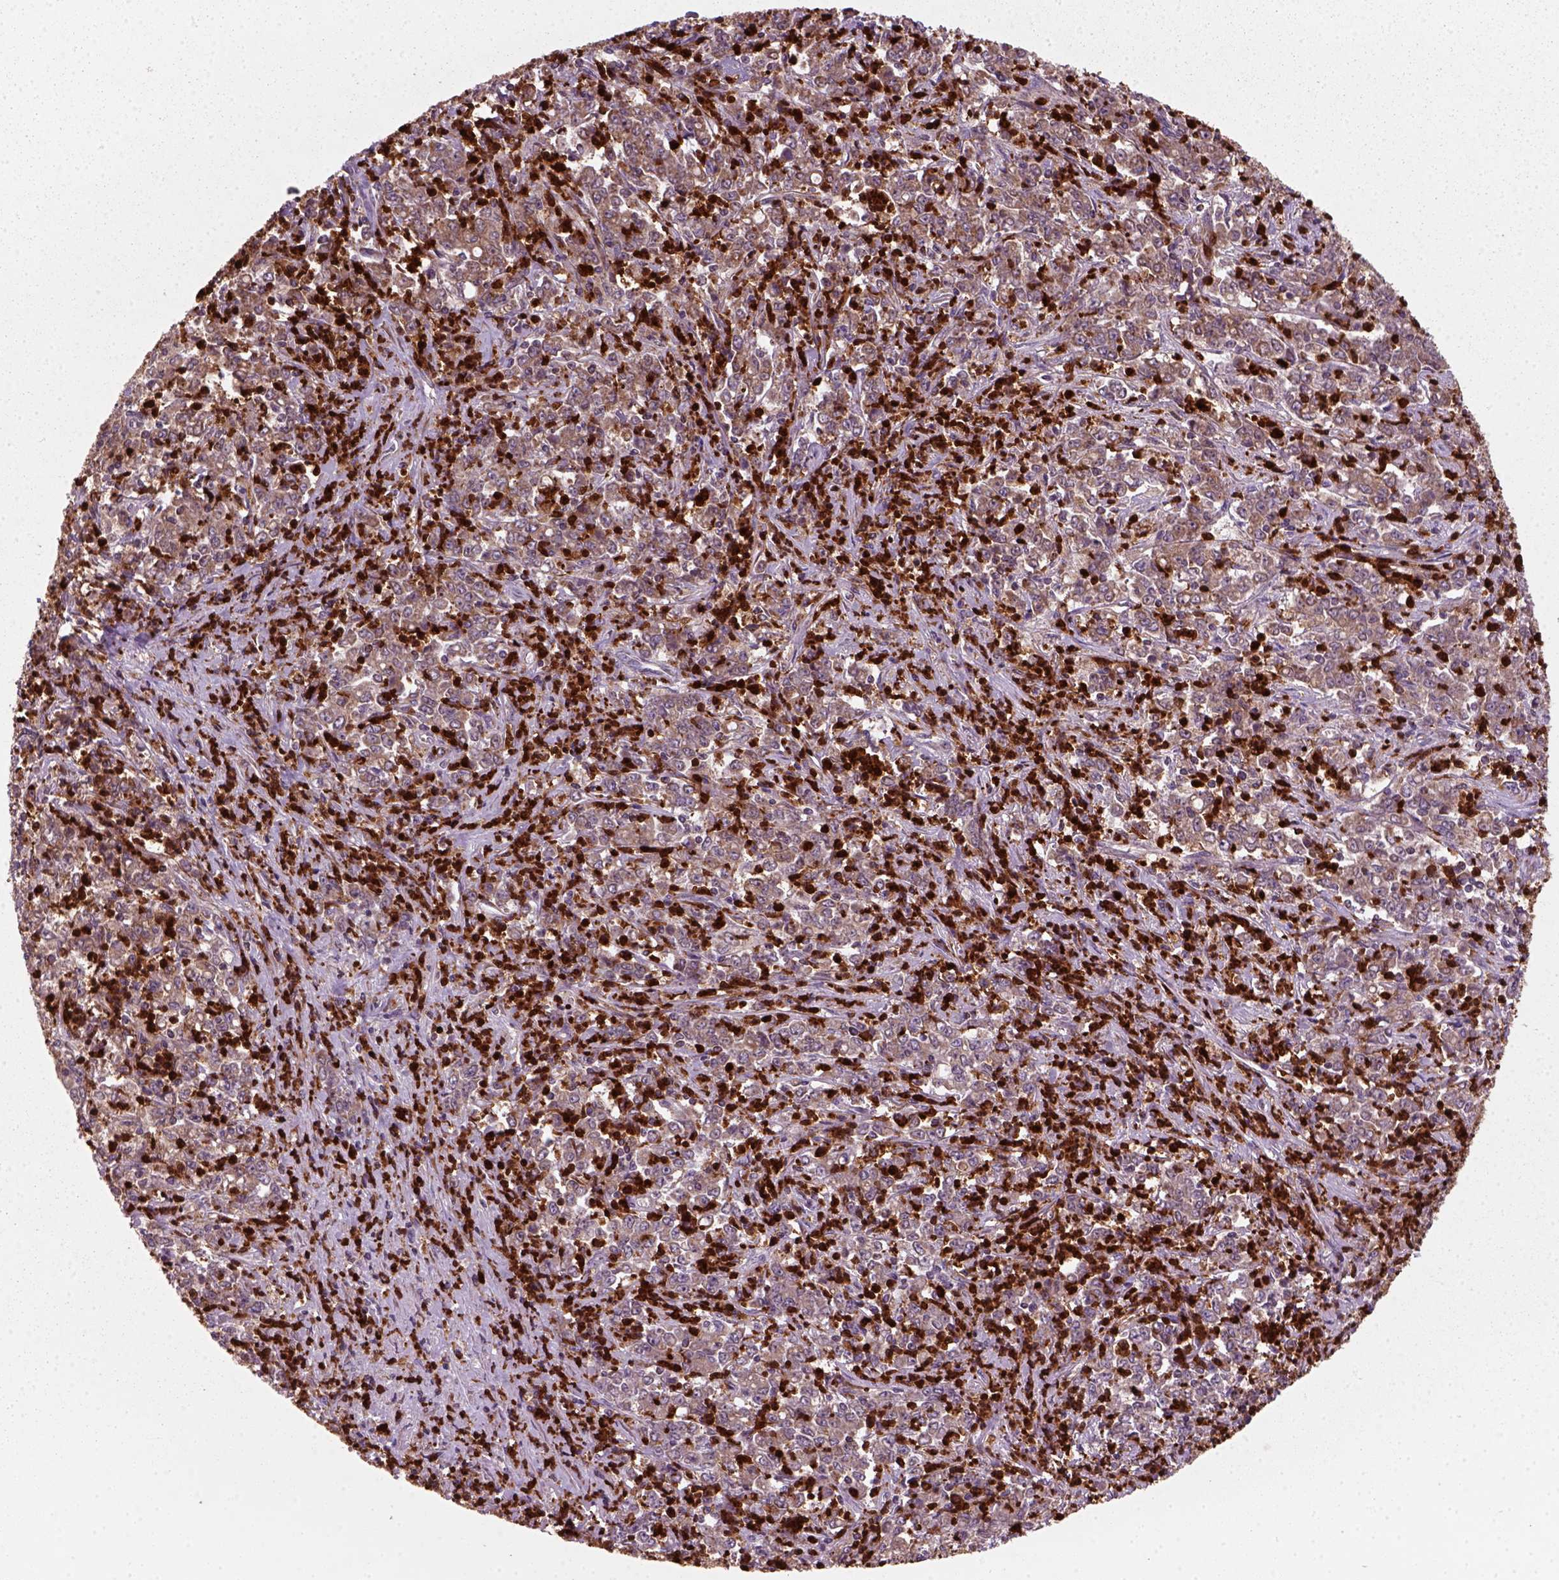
{"staining": {"intensity": "moderate", "quantity": ">75%", "location": "cytoplasmic/membranous"}, "tissue": "stomach cancer", "cell_type": "Tumor cells", "image_type": "cancer", "snomed": [{"axis": "morphology", "description": "Adenocarcinoma, NOS"}, {"axis": "topography", "description": "Stomach, lower"}], "caption": "A brown stain shows moderate cytoplasmic/membranous expression of a protein in human stomach cancer tumor cells. The protein is stained brown, and the nuclei are stained in blue (DAB IHC with brightfield microscopy, high magnification).", "gene": "NUDT16L1", "patient": {"sex": "female", "age": 71}}